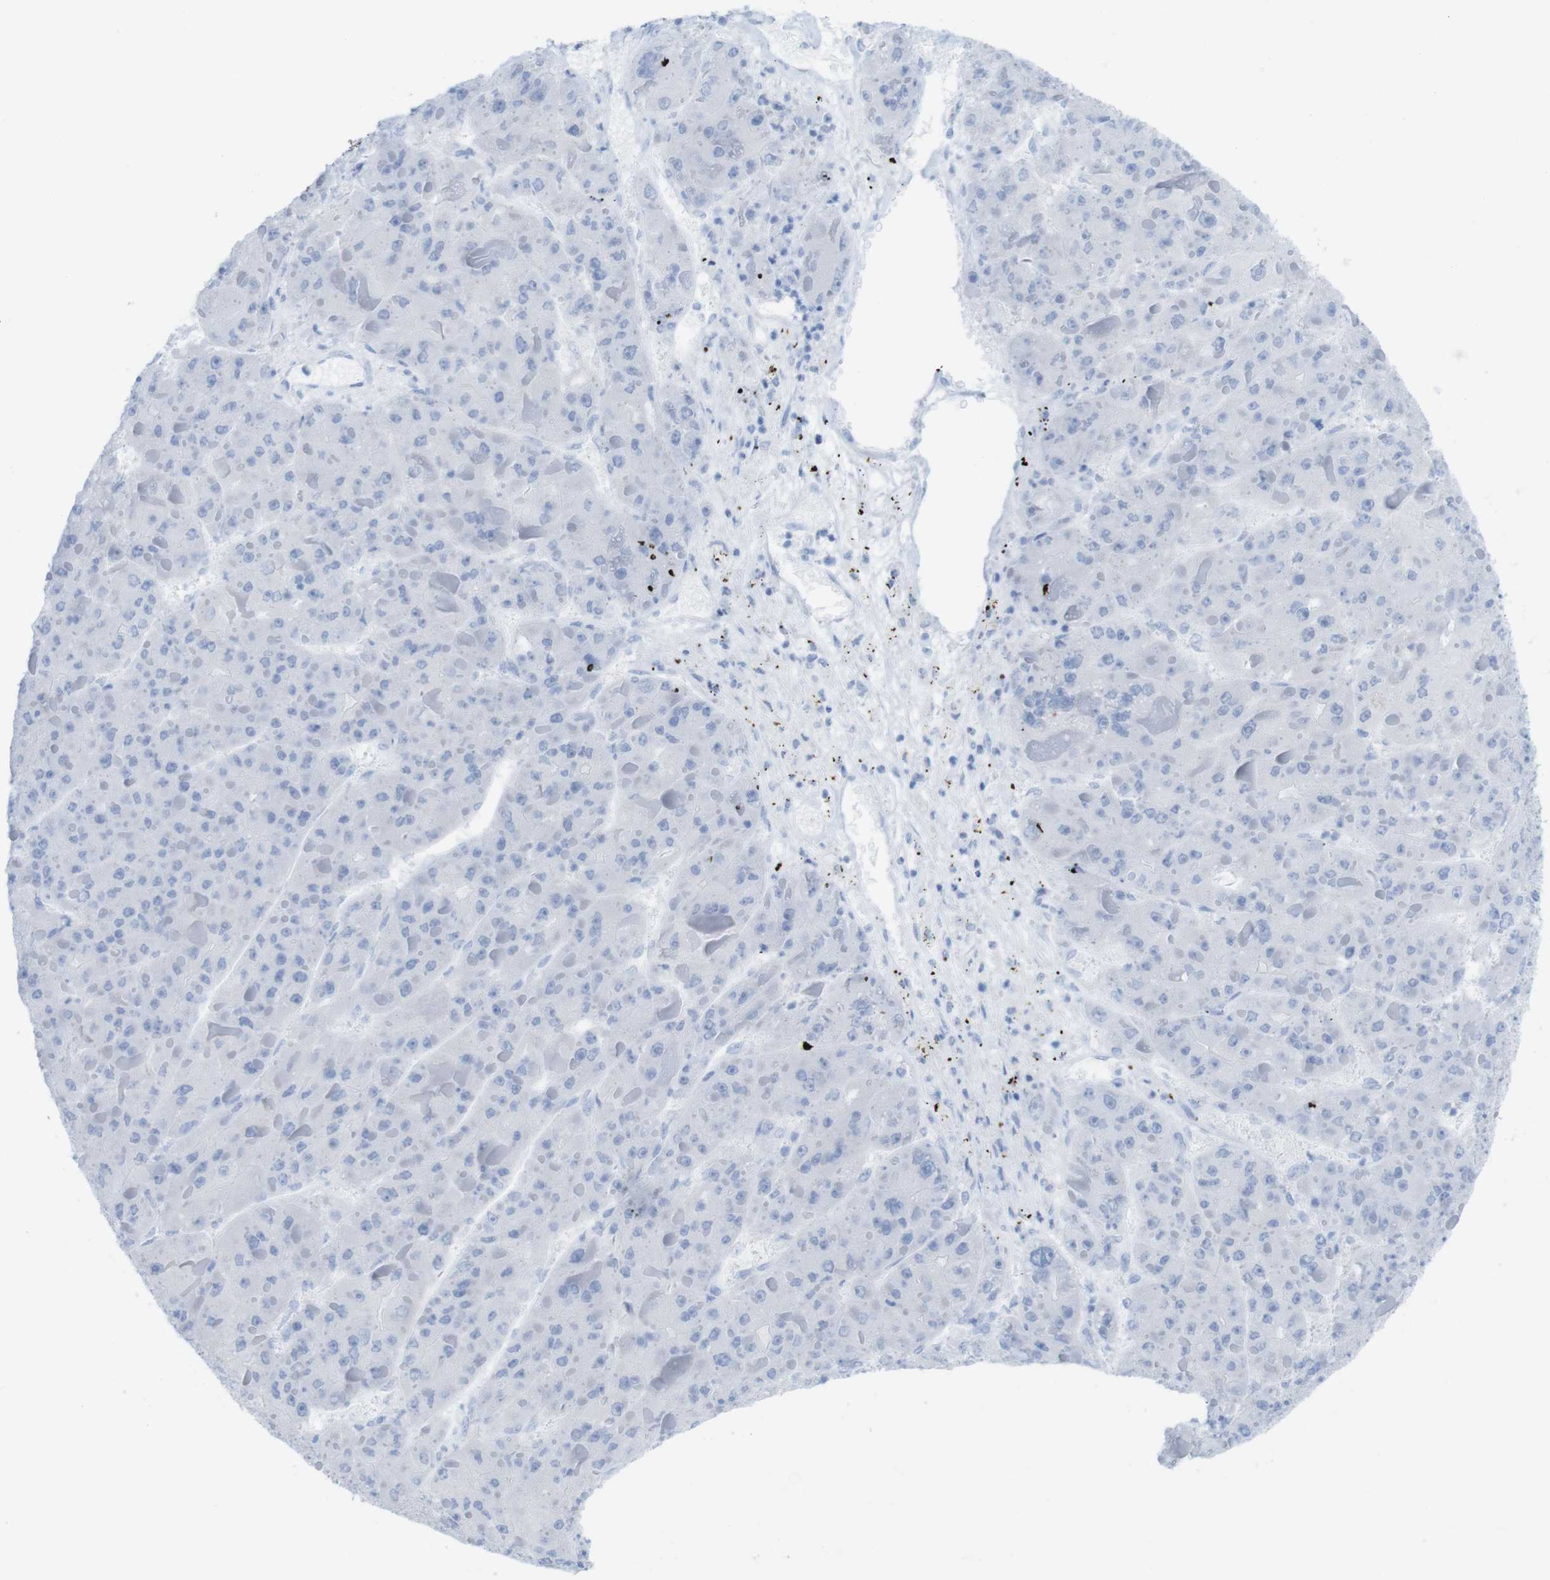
{"staining": {"intensity": "negative", "quantity": "none", "location": "none"}, "tissue": "liver cancer", "cell_type": "Tumor cells", "image_type": "cancer", "snomed": [{"axis": "morphology", "description": "Carcinoma, Hepatocellular, NOS"}, {"axis": "topography", "description": "Liver"}], "caption": "Immunohistochemical staining of human liver cancer (hepatocellular carcinoma) reveals no significant staining in tumor cells.", "gene": "MYH7", "patient": {"sex": "female", "age": 73}}